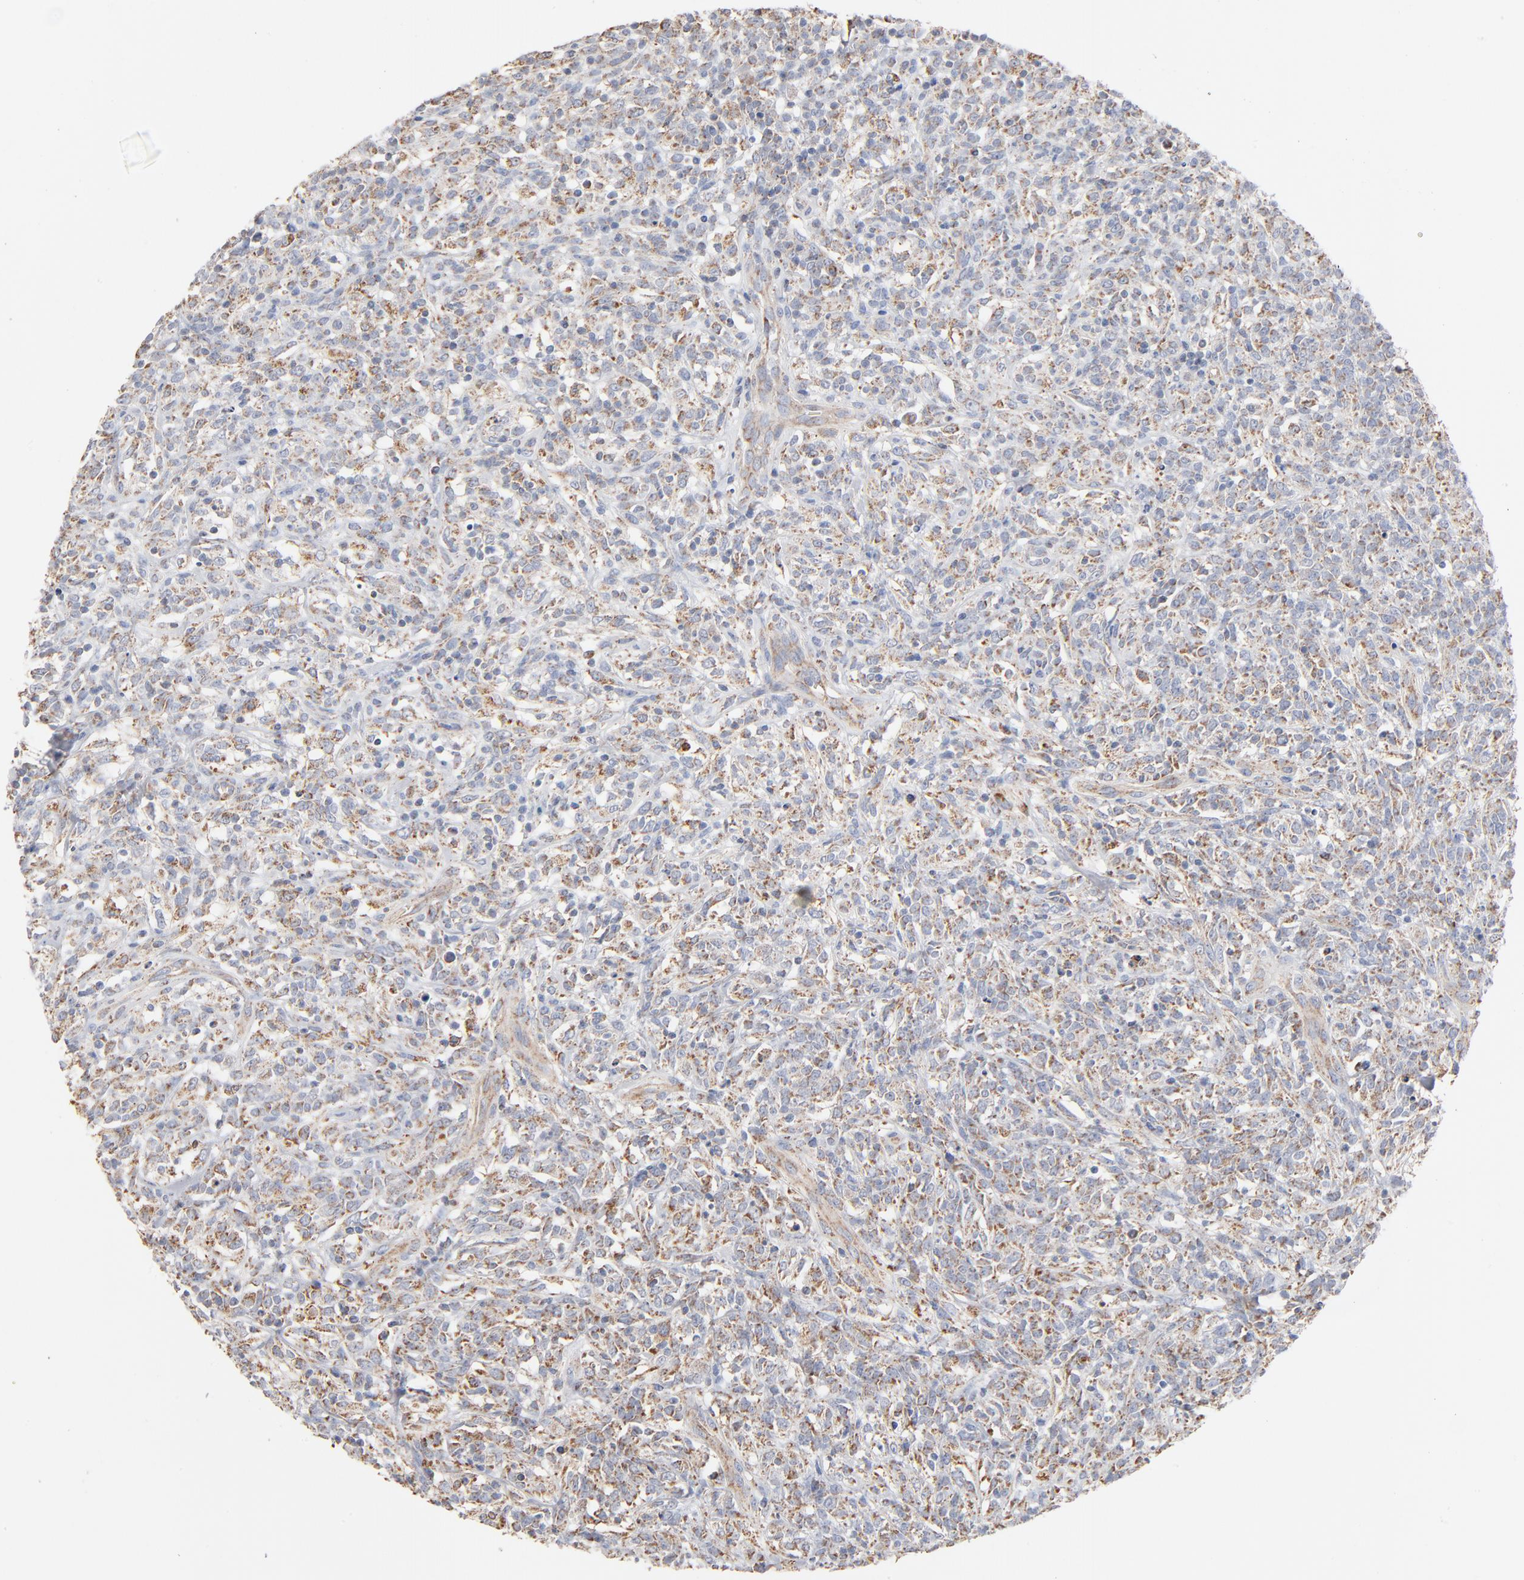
{"staining": {"intensity": "moderate", "quantity": ">75%", "location": "cytoplasmic/membranous"}, "tissue": "lymphoma", "cell_type": "Tumor cells", "image_type": "cancer", "snomed": [{"axis": "morphology", "description": "Malignant lymphoma, non-Hodgkin's type, High grade"}, {"axis": "topography", "description": "Lymph node"}], "caption": "Malignant lymphoma, non-Hodgkin's type (high-grade) tissue shows moderate cytoplasmic/membranous staining in about >75% of tumor cells (DAB (3,3'-diaminobenzidine) = brown stain, brightfield microscopy at high magnification).", "gene": "UQCRC1", "patient": {"sex": "female", "age": 73}}